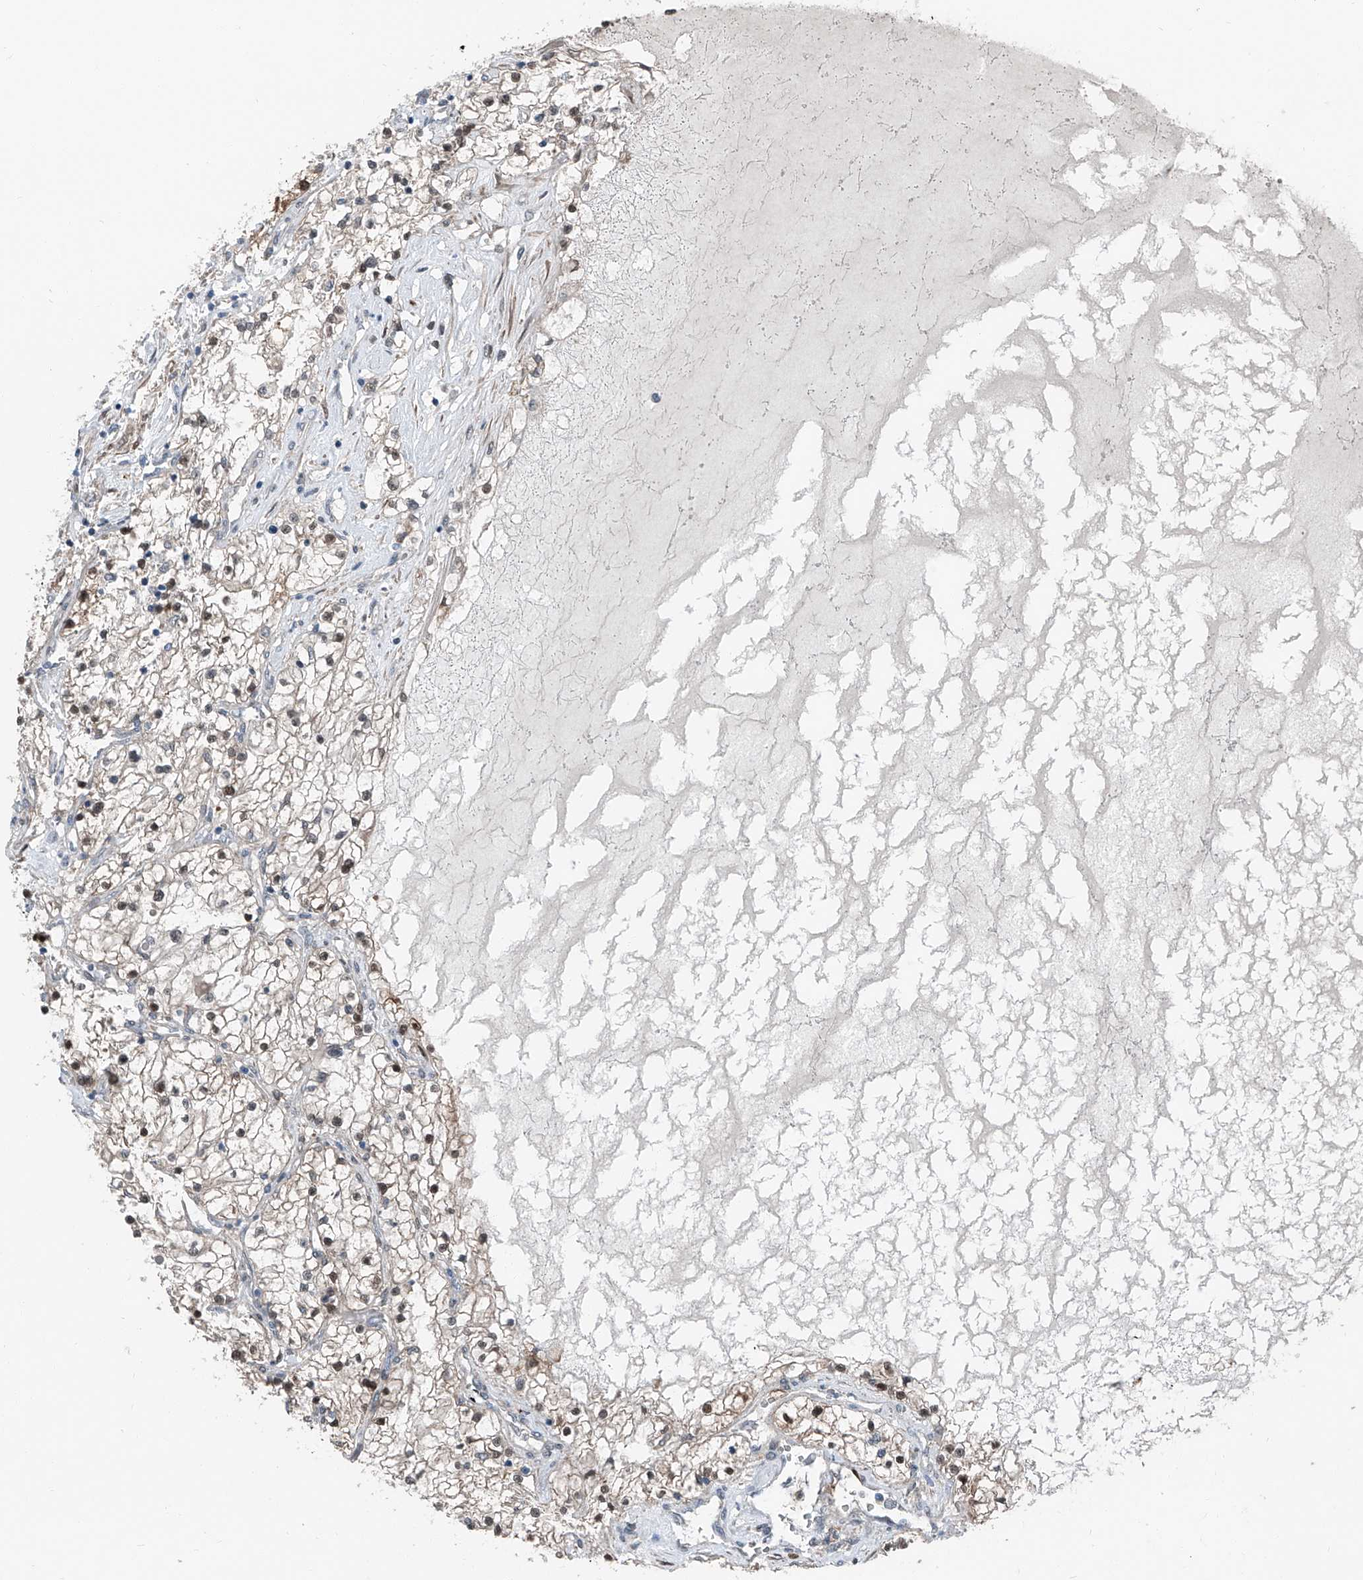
{"staining": {"intensity": "moderate", "quantity": "25%-75%", "location": "nuclear"}, "tissue": "renal cancer", "cell_type": "Tumor cells", "image_type": "cancer", "snomed": [{"axis": "morphology", "description": "Normal tissue, NOS"}, {"axis": "morphology", "description": "Adenocarcinoma, NOS"}, {"axis": "topography", "description": "Kidney"}], "caption": "Protein expression analysis of renal cancer (adenocarcinoma) displays moderate nuclear staining in approximately 25%-75% of tumor cells. (DAB (3,3'-diaminobenzidine) = brown stain, brightfield microscopy at high magnification).", "gene": "HSPA6", "patient": {"sex": "male", "age": 68}}